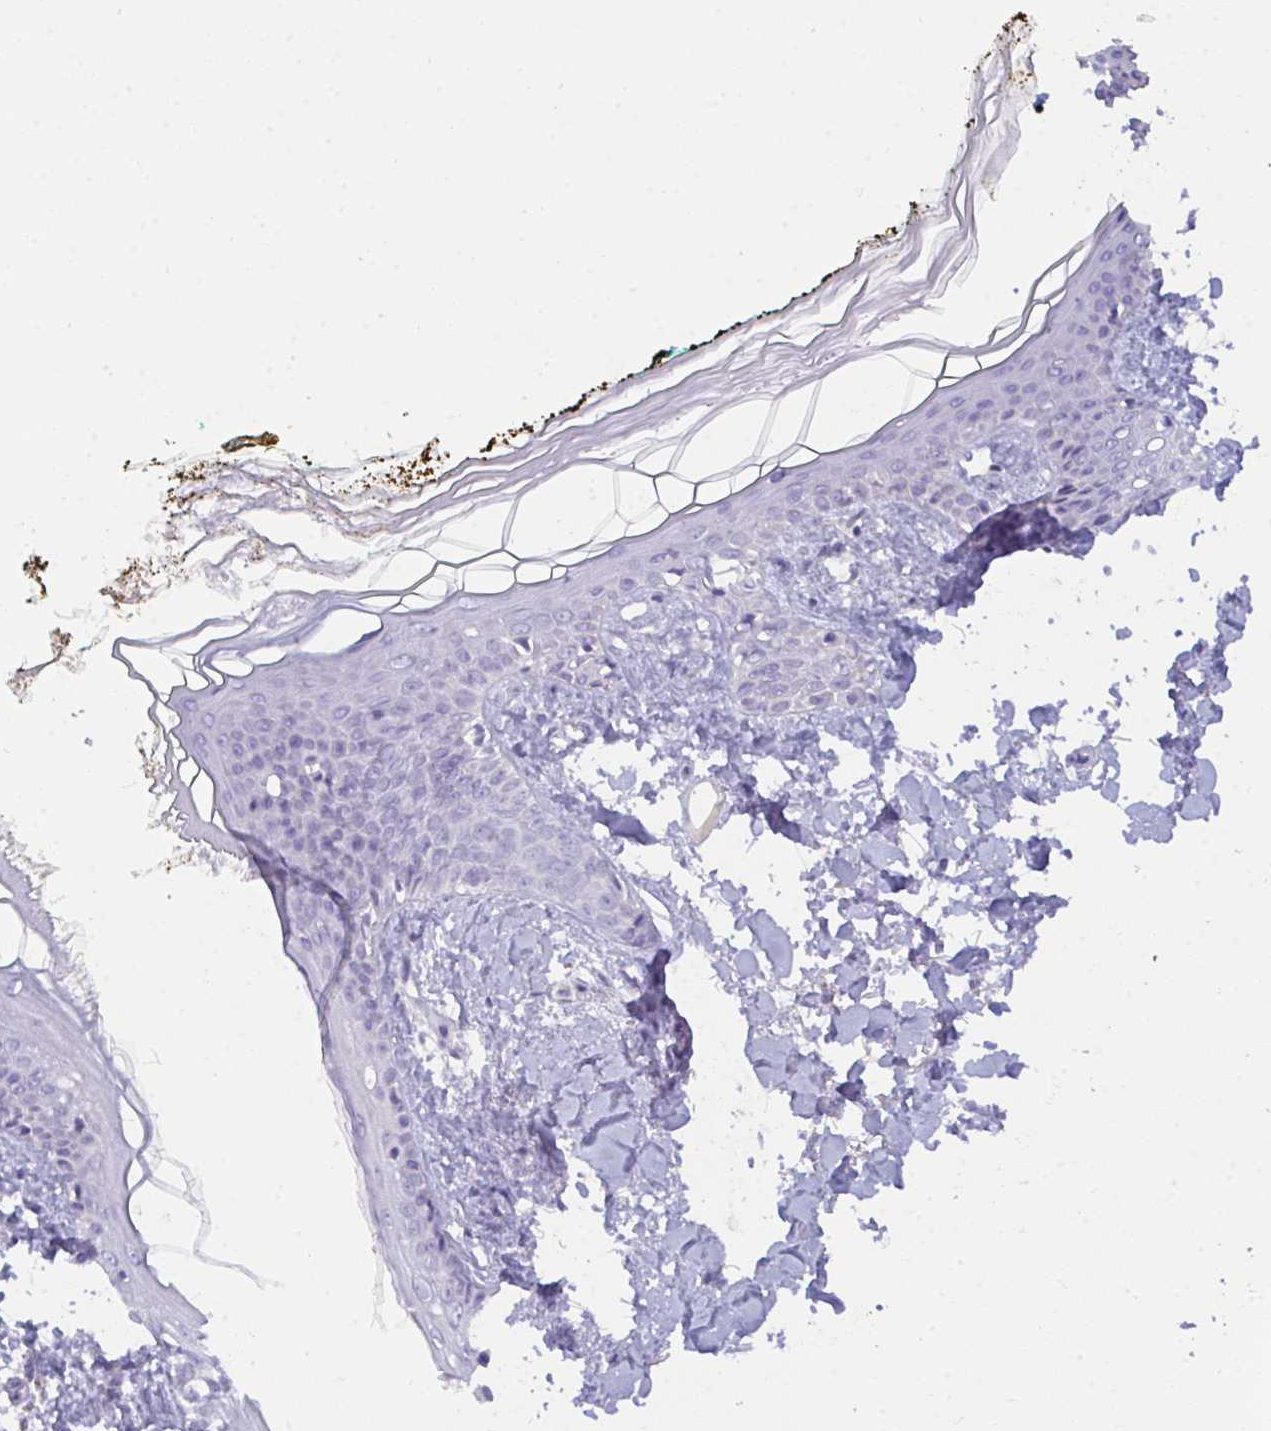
{"staining": {"intensity": "negative", "quantity": "none", "location": "none"}, "tissue": "skin", "cell_type": "Fibroblasts", "image_type": "normal", "snomed": [{"axis": "morphology", "description": "Normal tissue, NOS"}, {"axis": "topography", "description": "Skin"}], "caption": "This is an IHC histopathology image of normal skin. There is no positivity in fibroblasts.", "gene": "SEMA6B", "patient": {"sex": "female", "age": 34}}